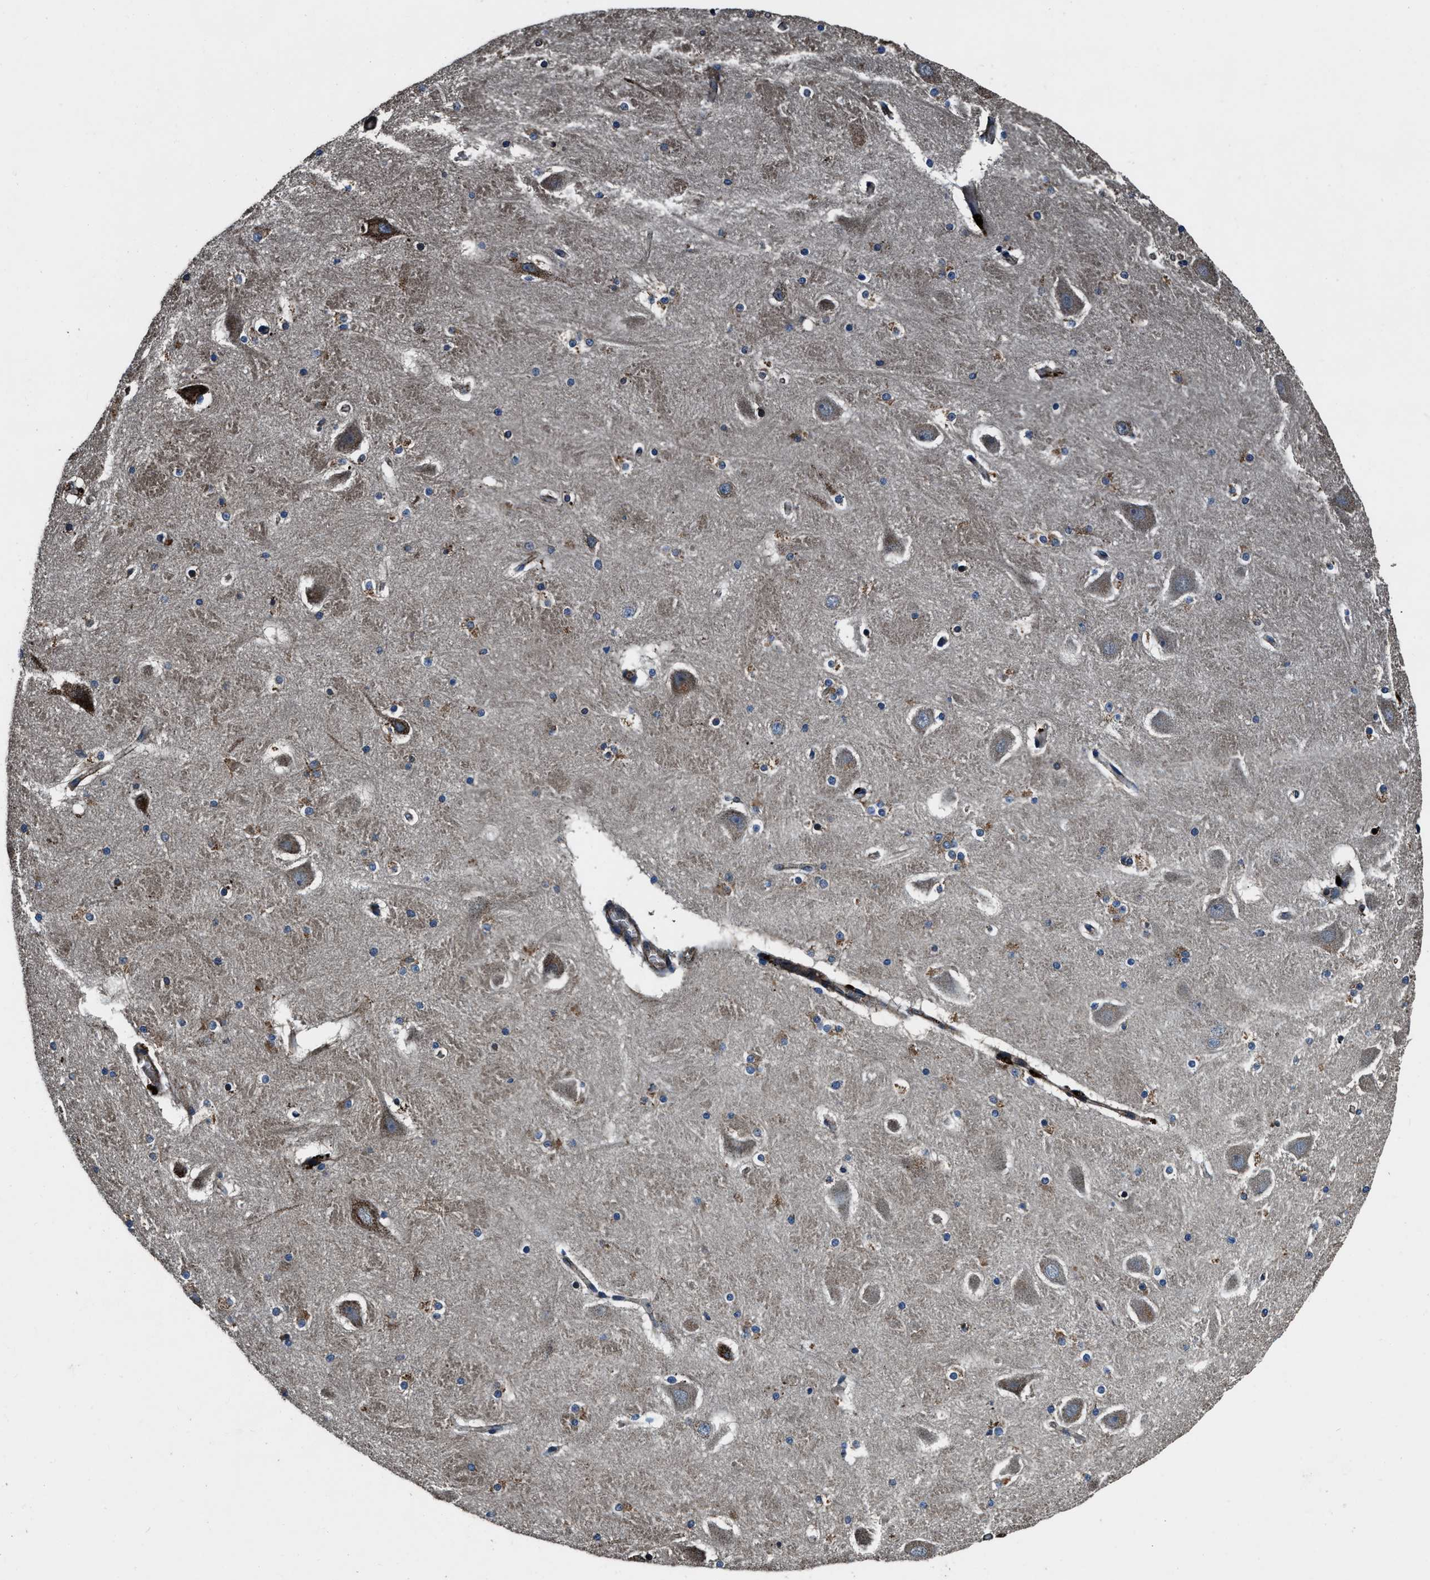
{"staining": {"intensity": "moderate", "quantity": "<25%", "location": "cytoplasmic/membranous"}, "tissue": "hippocampus", "cell_type": "Glial cells", "image_type": "normal", "snomed": [{"axis": "morphology", "description": "Normal tissue, NOS"}, {"axis": "topography", "description": "Hippocampus"}], "caption": "Immunohistochemistry of benign human hippocampus displays low levels of moderate cytoplasmic/membranous staining in about <25% of glial cells.", "gene": "OGDH", "patient": {"sex": "male", "age": 45}}